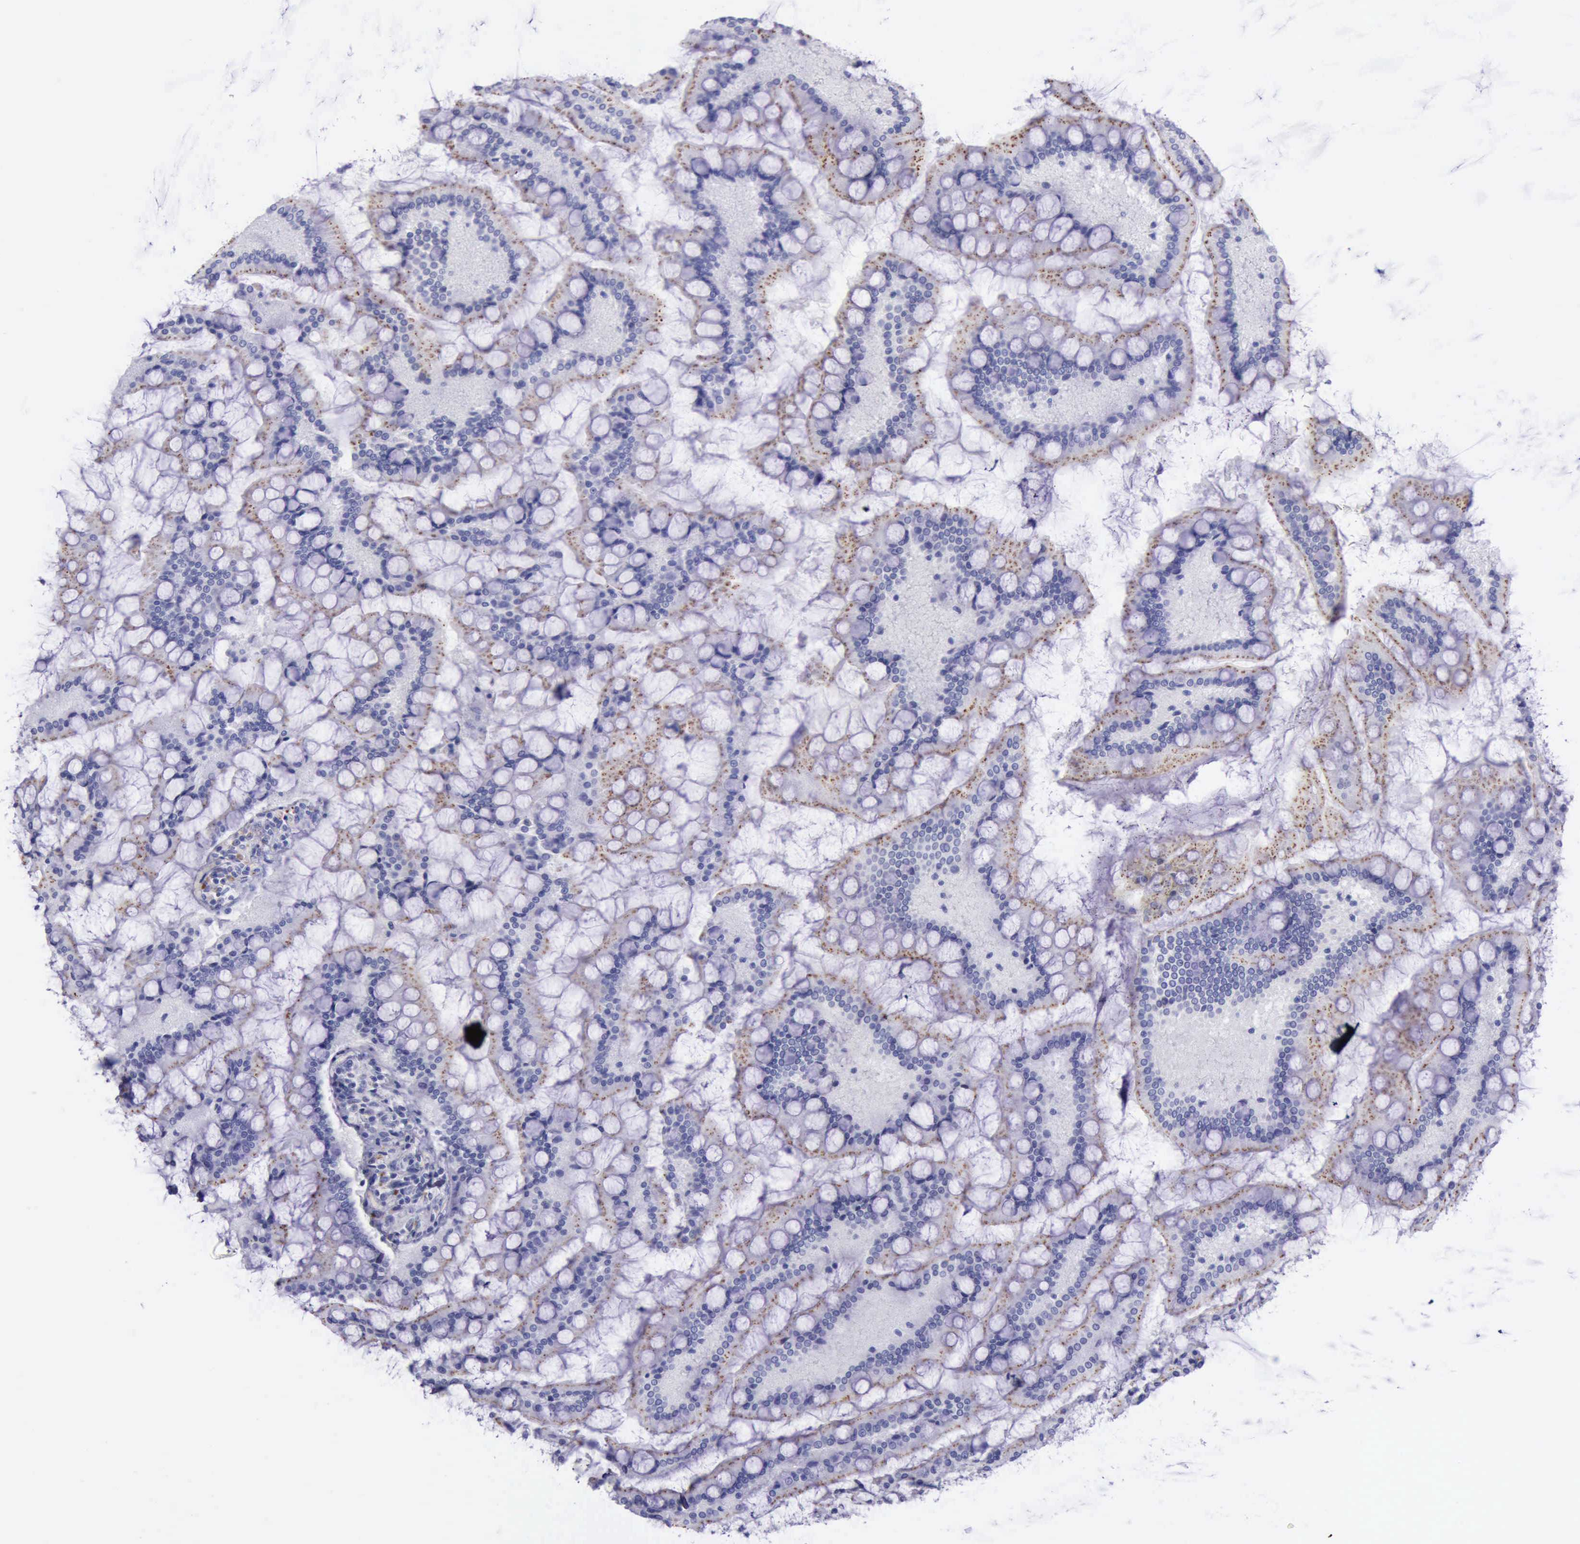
{"staining": {"intensity": "weak", "quantity": "<25%", "location": "cytoplasmic/membranous"}, "tissue": "small intestine", "cell_type": "Glandular cells", "image_type": "normal", "snomed": [{"axis": "morphology", "description": "Normal tissue, NOS"}, {"axis": "topography", "description": "Small intestine"}], "caption": "Glandular cells show no significant protein expression in unremarkable small intestine. (DAB (3,3'-diaminobenzidine) immunohistochemistry (IHC), high magnification).", "gene": "GLA", "patient": {"sex": "male", "age": 41}}